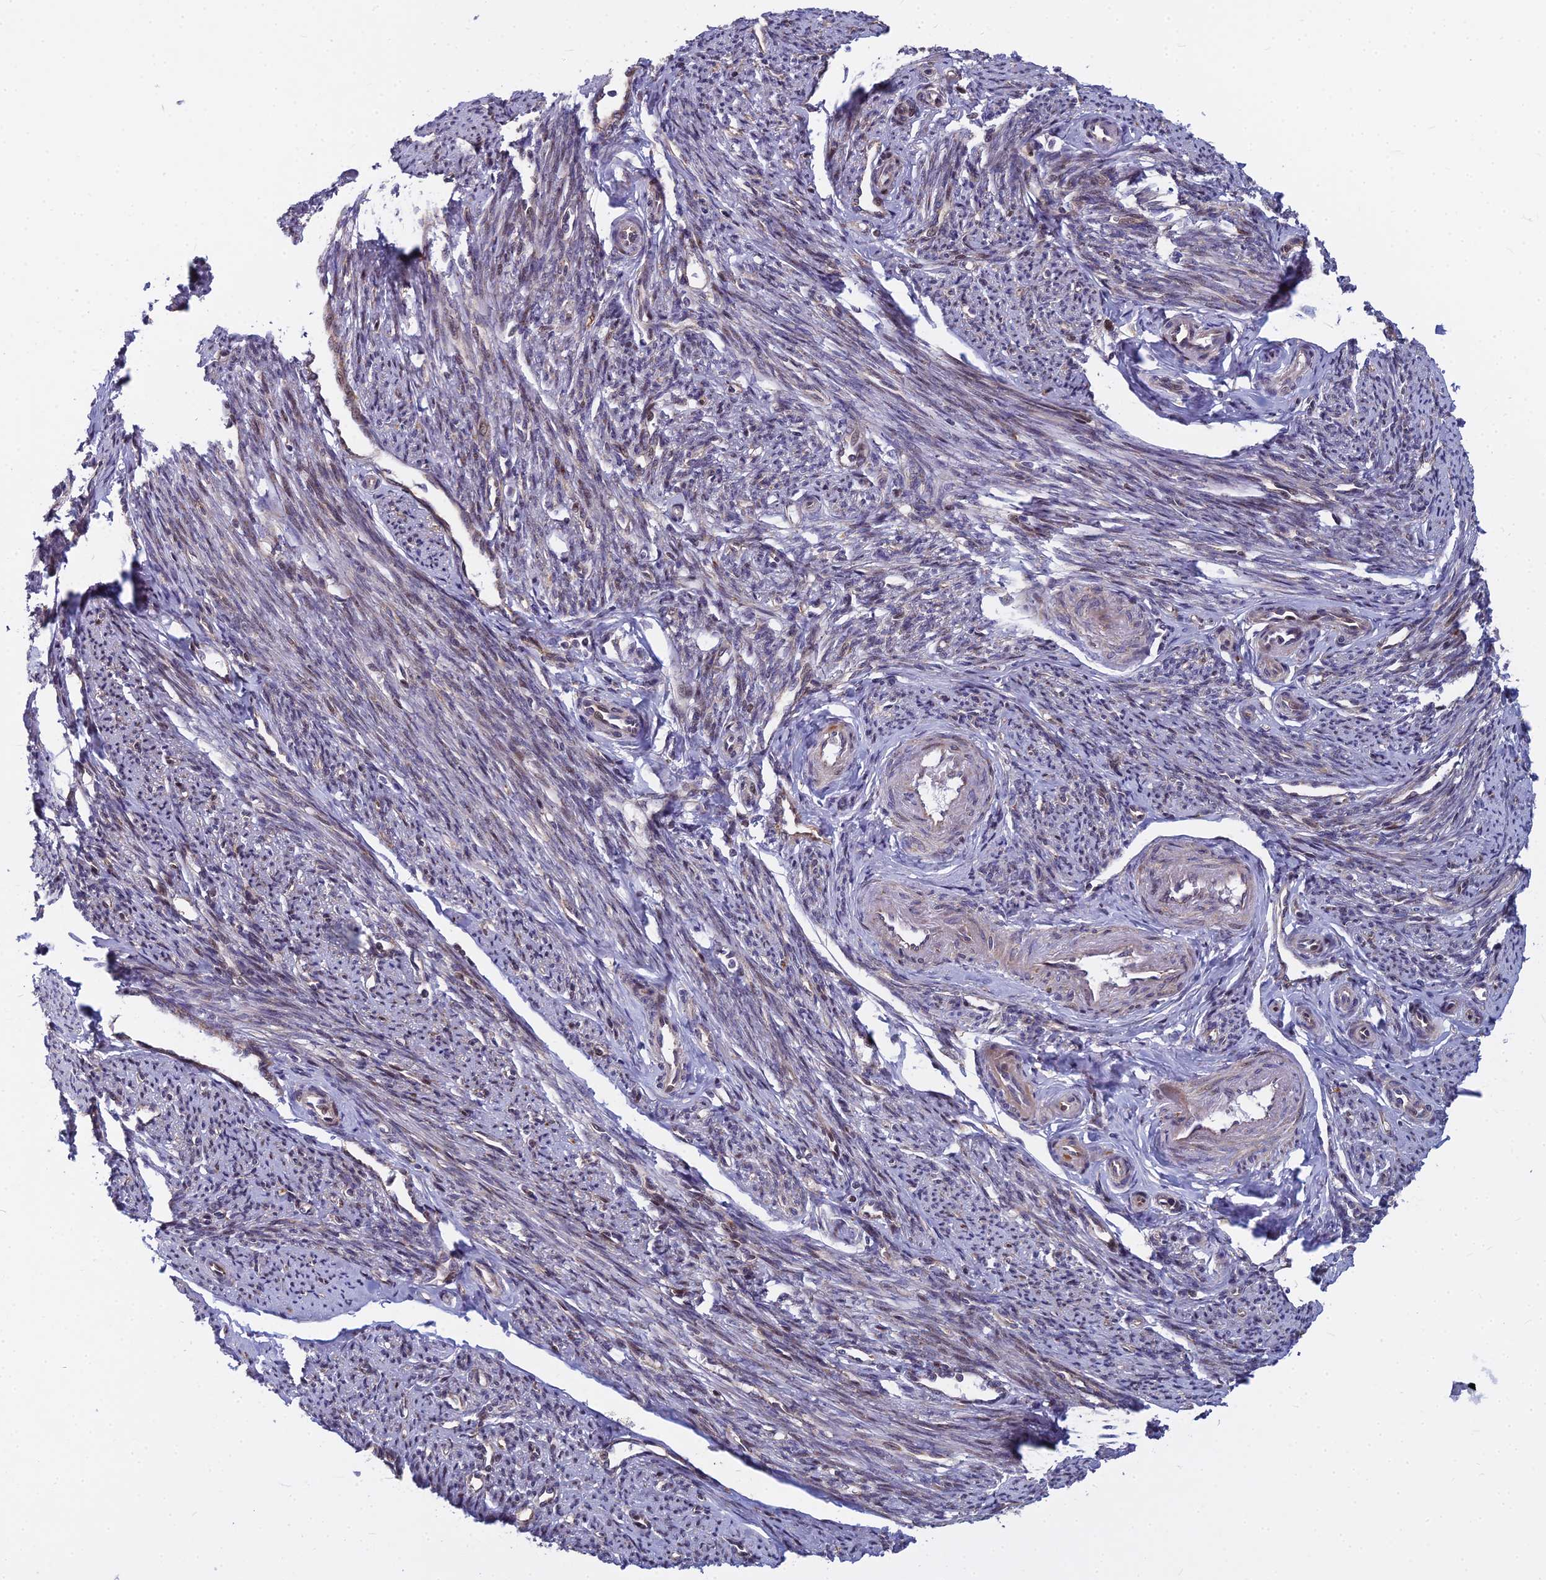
{"staining": {"intensity": "moderate", "quantity": "25%-75%", "location": "cytoplasmic/membranous,nuclear"}, "tissue": "smooth muscle", "cell_type": "Smooth muscle cells", "image_type": "normal", "snomed": [{"axis": "morphology", "description": "Normal tissue, NOS"}, {"axis": "topography", "description": "Smooth muscle"}, {"axis": "topography", "description": "Uterus"}], "caption": "Immunohistochemistry (IHC) (DAB) staining of benign smooth muscle shows moderate cytoplasmic/membranous,nuclear protein positivity in approximately 25%-75% of smooth muscle cells.", "gene": "COMMD2", "patient": {"sex": "female", "age": 59}}